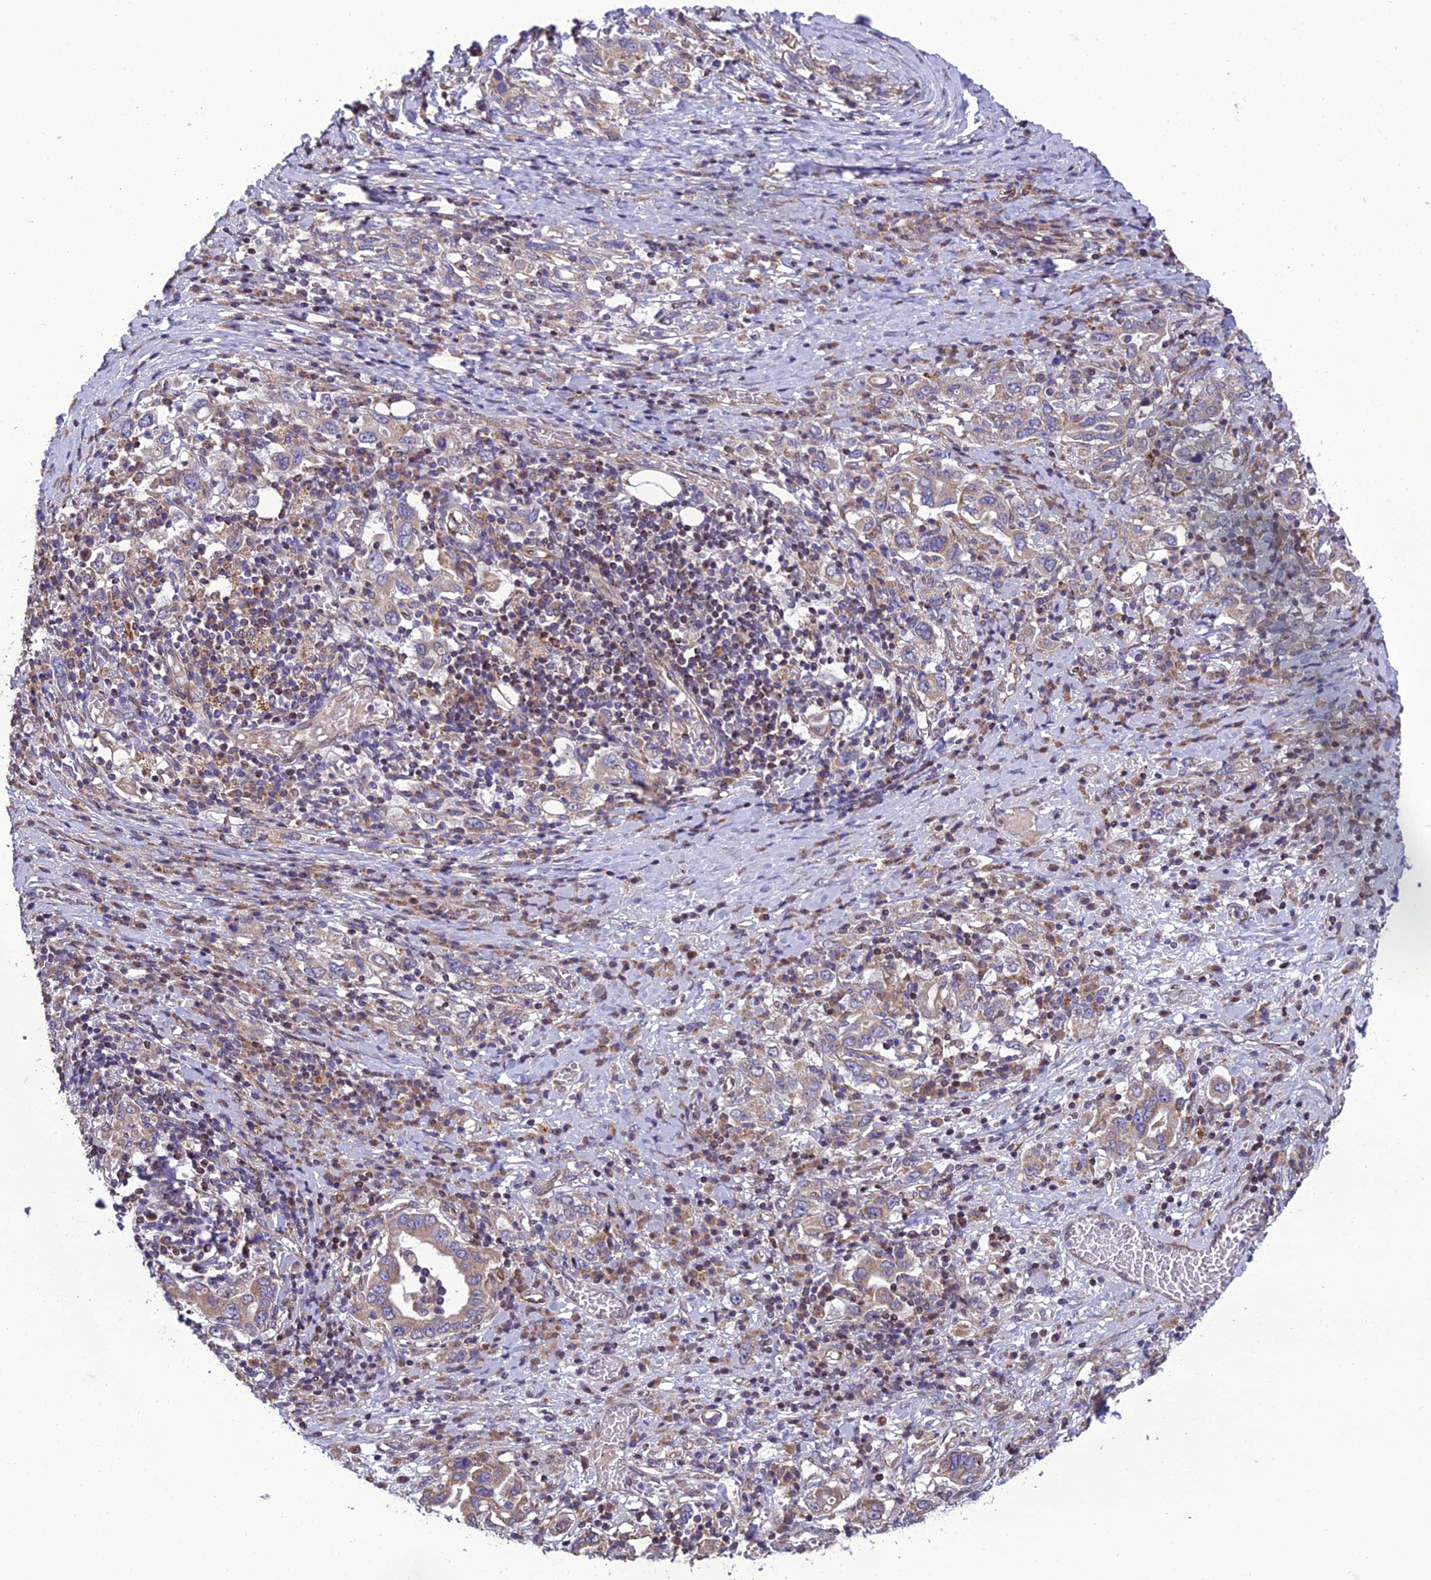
{"staining": {"intensity": "weak", "quantity": "25%-75%", "location": "cytoplasmic/membranous"}, "tissue": "stomach cancer", "cell_type": "Tumor cells", "image_type": "cancer", "snomed": [{"axis": "morphology", "description": "Adenocarcinoma, NOS"}, {"axis": "topography", "description": "Stomach, upper"}, {"axis": "topography", "description": "Stomach"}], "caption": "DAB immunohistochemical staining of adenocarcinoma (stomach) reveals weak cytoplasmic/membranous protein staining in approximately 25%-75% of tumor cells.", "gene": "GIMAP1", "patient": {"sex": "male", "age": 62}}